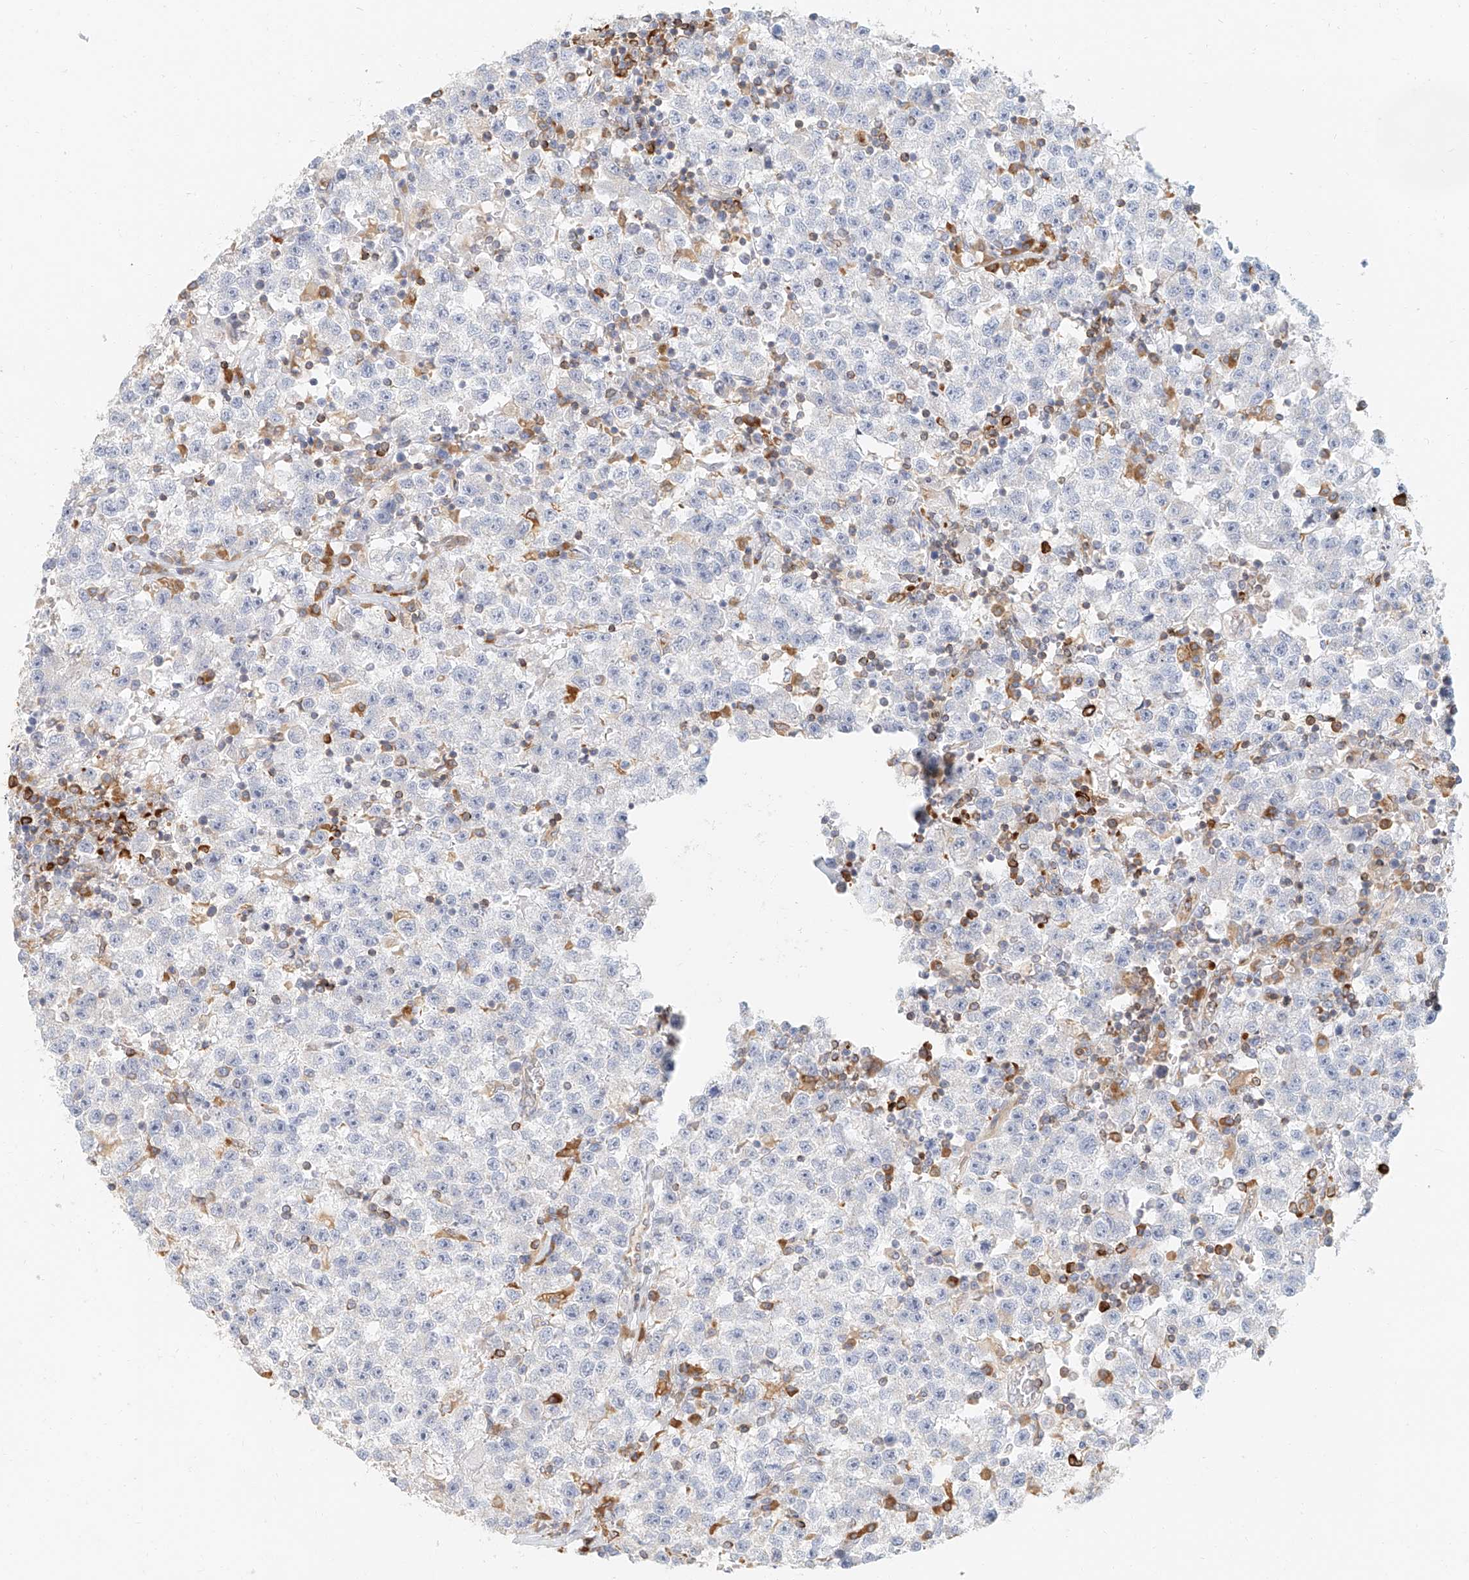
{"staining": {"intensity": "negative", "quantity": "none", "location": "none"}, "tissue": "testis cancer", "cell_type": "Tumor cells", "image_type": "cancer", "snomed": [{"axis": "morphology", "description": "Seminoma, NOS"}, {"axis": "topography", "description": "Testis"}], "caption": "The immunohistochemistry (IHC) image has no significant positivity in tumor cells of testis seminoma tissue.", "gene": "DHRS7", "patient": {"sex": "male", "age": 22}}